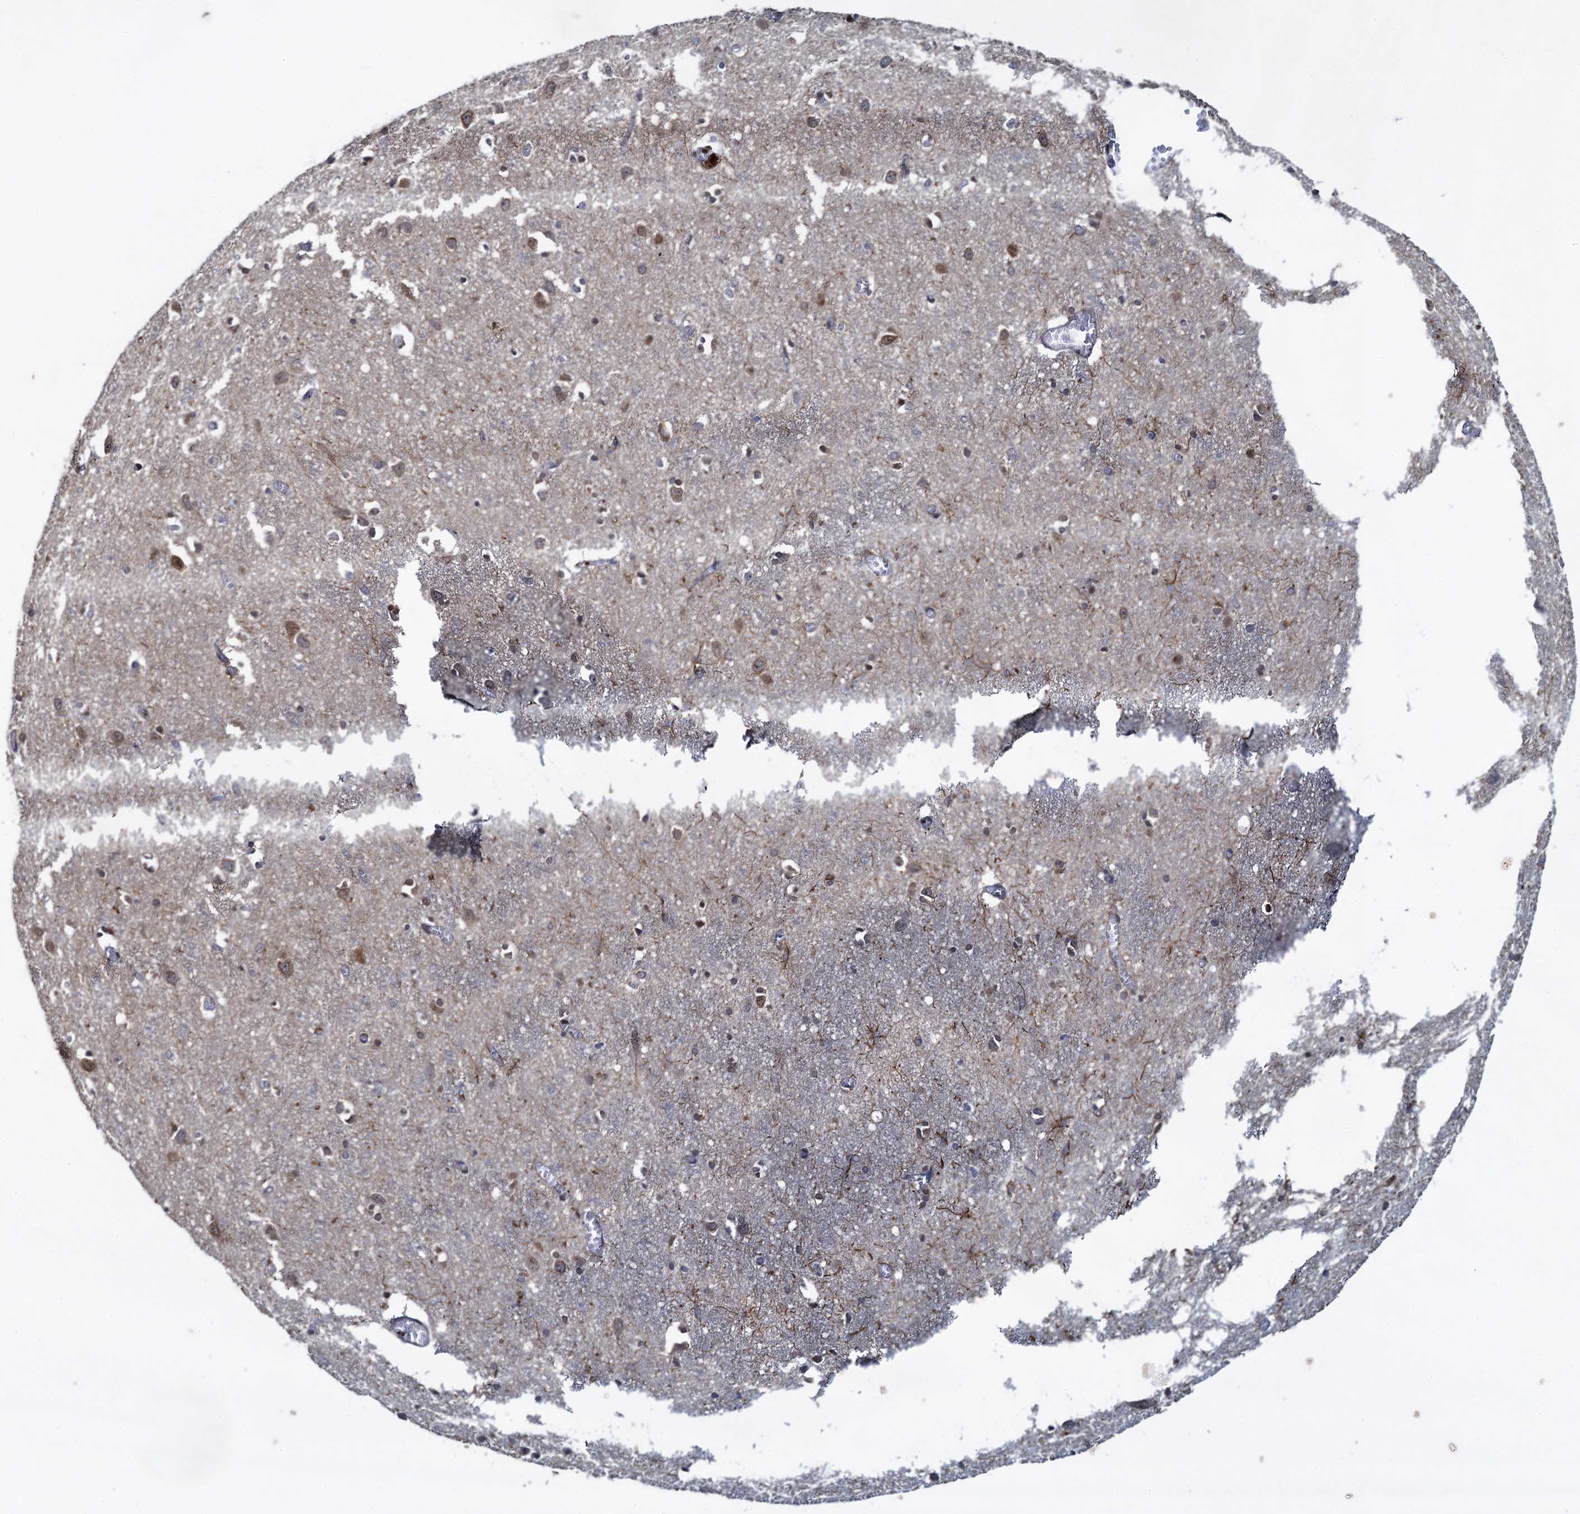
{"staining": {"intensity": "weak", "quantity": ">75%", "location": "cytoplasmic/membranous"}, "tissue": "cerebral cortex", "cell_type": "Endothelial cells", "image_type": "normal", "snomed": [{"axis": "morphology", "description": "Normal tissue, NOS"}, {"axis": "topography", "description": "Cerebral cortex"}], "caption": "Immunohistochemical staining of normal cerebral cortex displays >75% levels of weak cytoplasmic/membranous protein expression in approximately >75% of endothelial cells.", "gene": "ATOSA", "patient": {"sex": "female", "age": 64}}